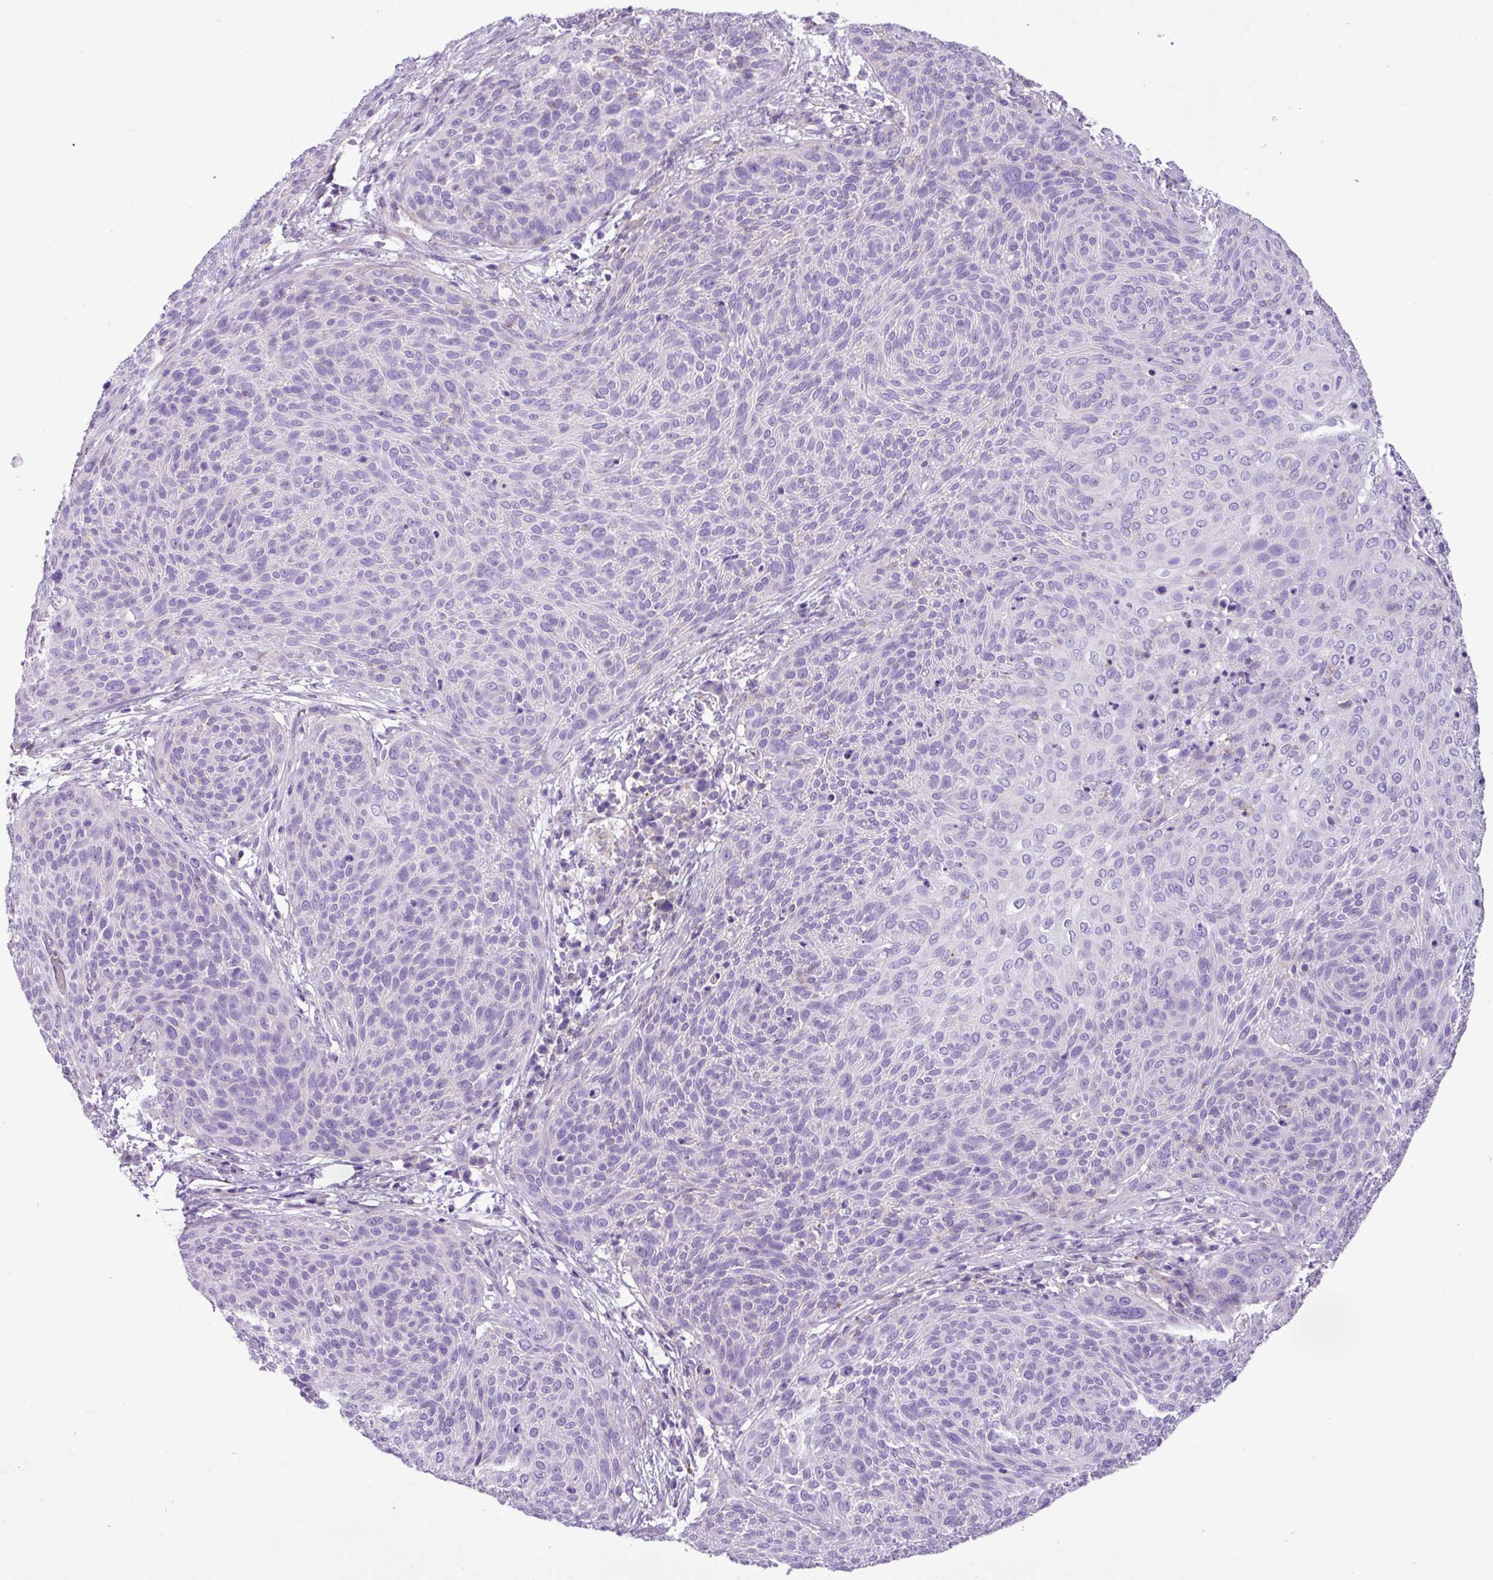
{"staining": {"intensity": "negative", "quantity": "none", "location": "none"}, "tissue": "cervical cancer", "cell_type": "Tumor cells", "image_type": "cancer", "snomed": [{"axis": "morphology", "description": "Squamous cell carcinoma, NOS"}, {"axis": "topography", "description": "Cervix"}], "caption": "Tumor cells are negative for brown protein staining in cervical squamous cell carcinoma.", "gene": "ZNF334", "patient": {"sex": "female", "age": 31}}